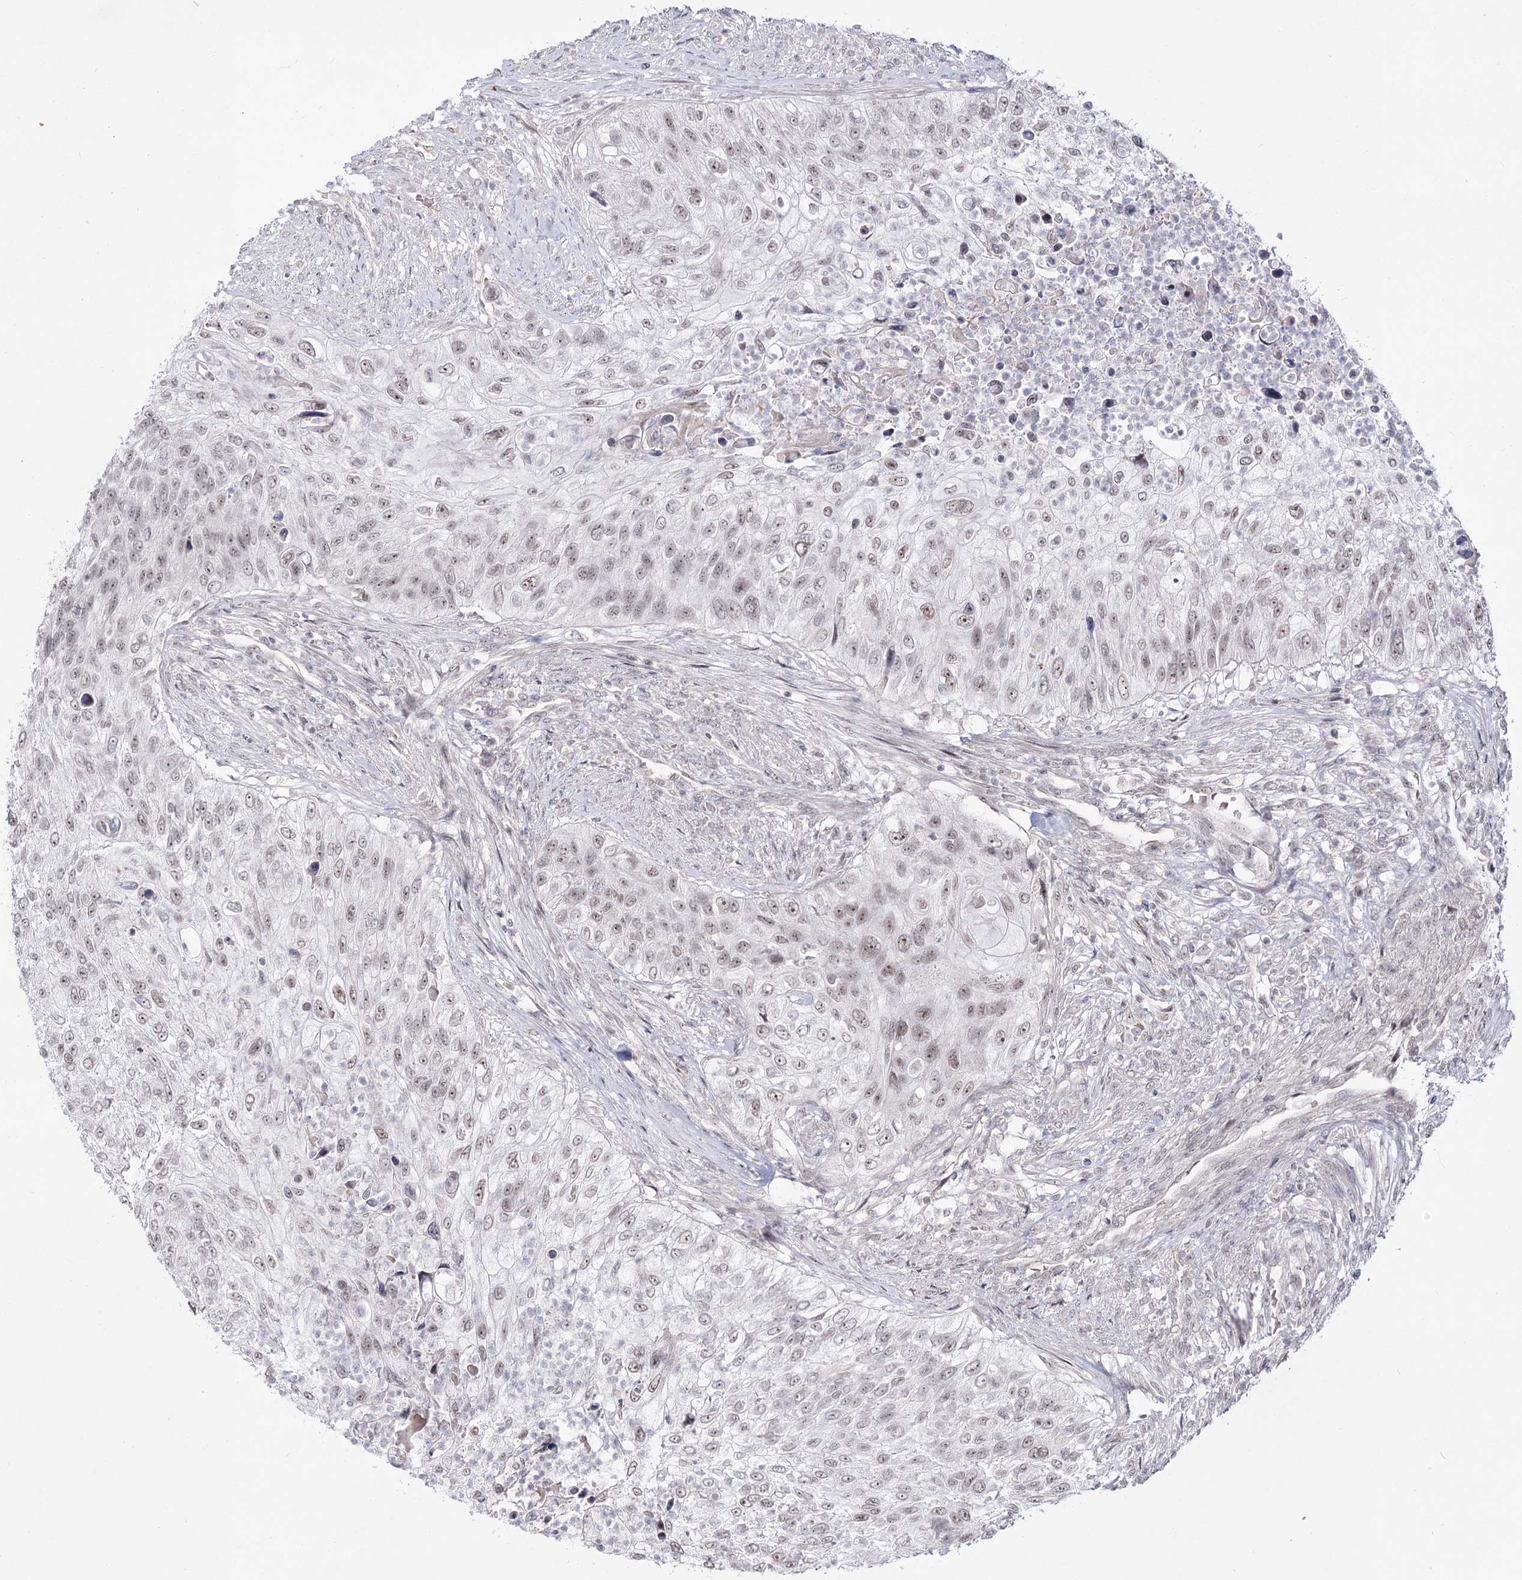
{"staining": {"intensity": "weak", "quantity": "<25%", "location": "nuclear"}, "tissue": "urothelial cancer", "cell_type": "Tumor cells", "image_type": "cancer", "snomed": [{"axis": "morphology", "description": "Urothelial carcinoma, High grade"}, {"axis": "topography", "description": "Urinary bladder"}], "caption": "Tumor cells show no significant positivity in urothelial carcinoma (high-grade). The staining is performed using DAB brown chromogen with nuclei counter-stained in using hematoxylin.", "gene": "RRP9", "patient": {"sex": "female", "age": 60}}